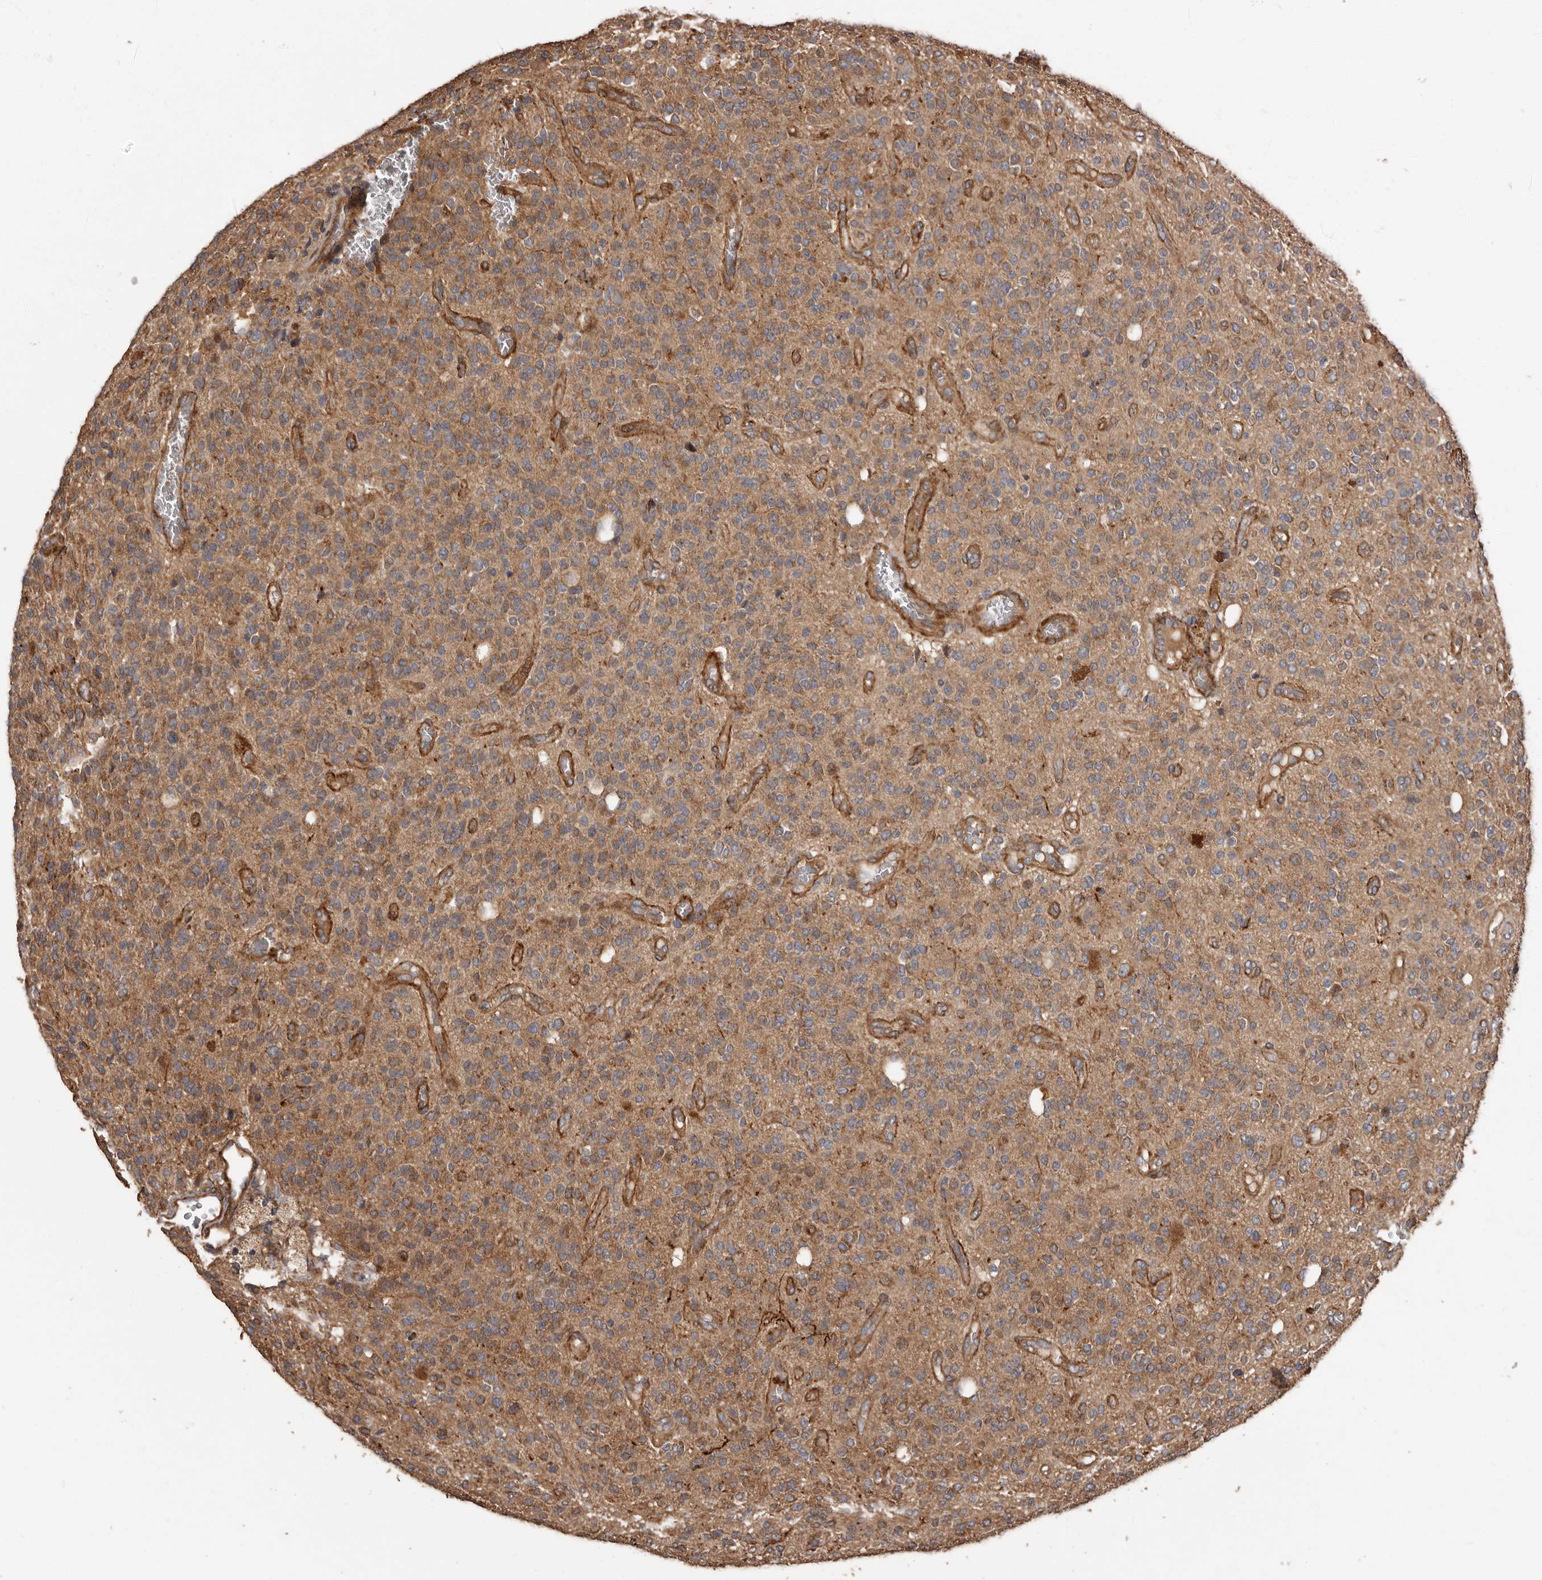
{"staining": {"intensity": "moderate", "quantity": ">75%", "location": "cytoplasmic/membranous"}, "tissue": "glioma", "cell_type": "Tumor cells", "image_type": "cancer", "snomed": [{"axis": "morphology", "description": "Glioma, malignant, High grade"}, {"axis": "topography", "description": "Brain"}], "caption": "An image of malignant high-grade glioma stained for a protein exhibits moderate cytoplasmic/membranous brown staining in tumor cells. The protein of interest is shown in brown color, while the nuclei are stained blue.", "gene": "ARHGEF5", "patient": {"sex": "male", "age": 34}}